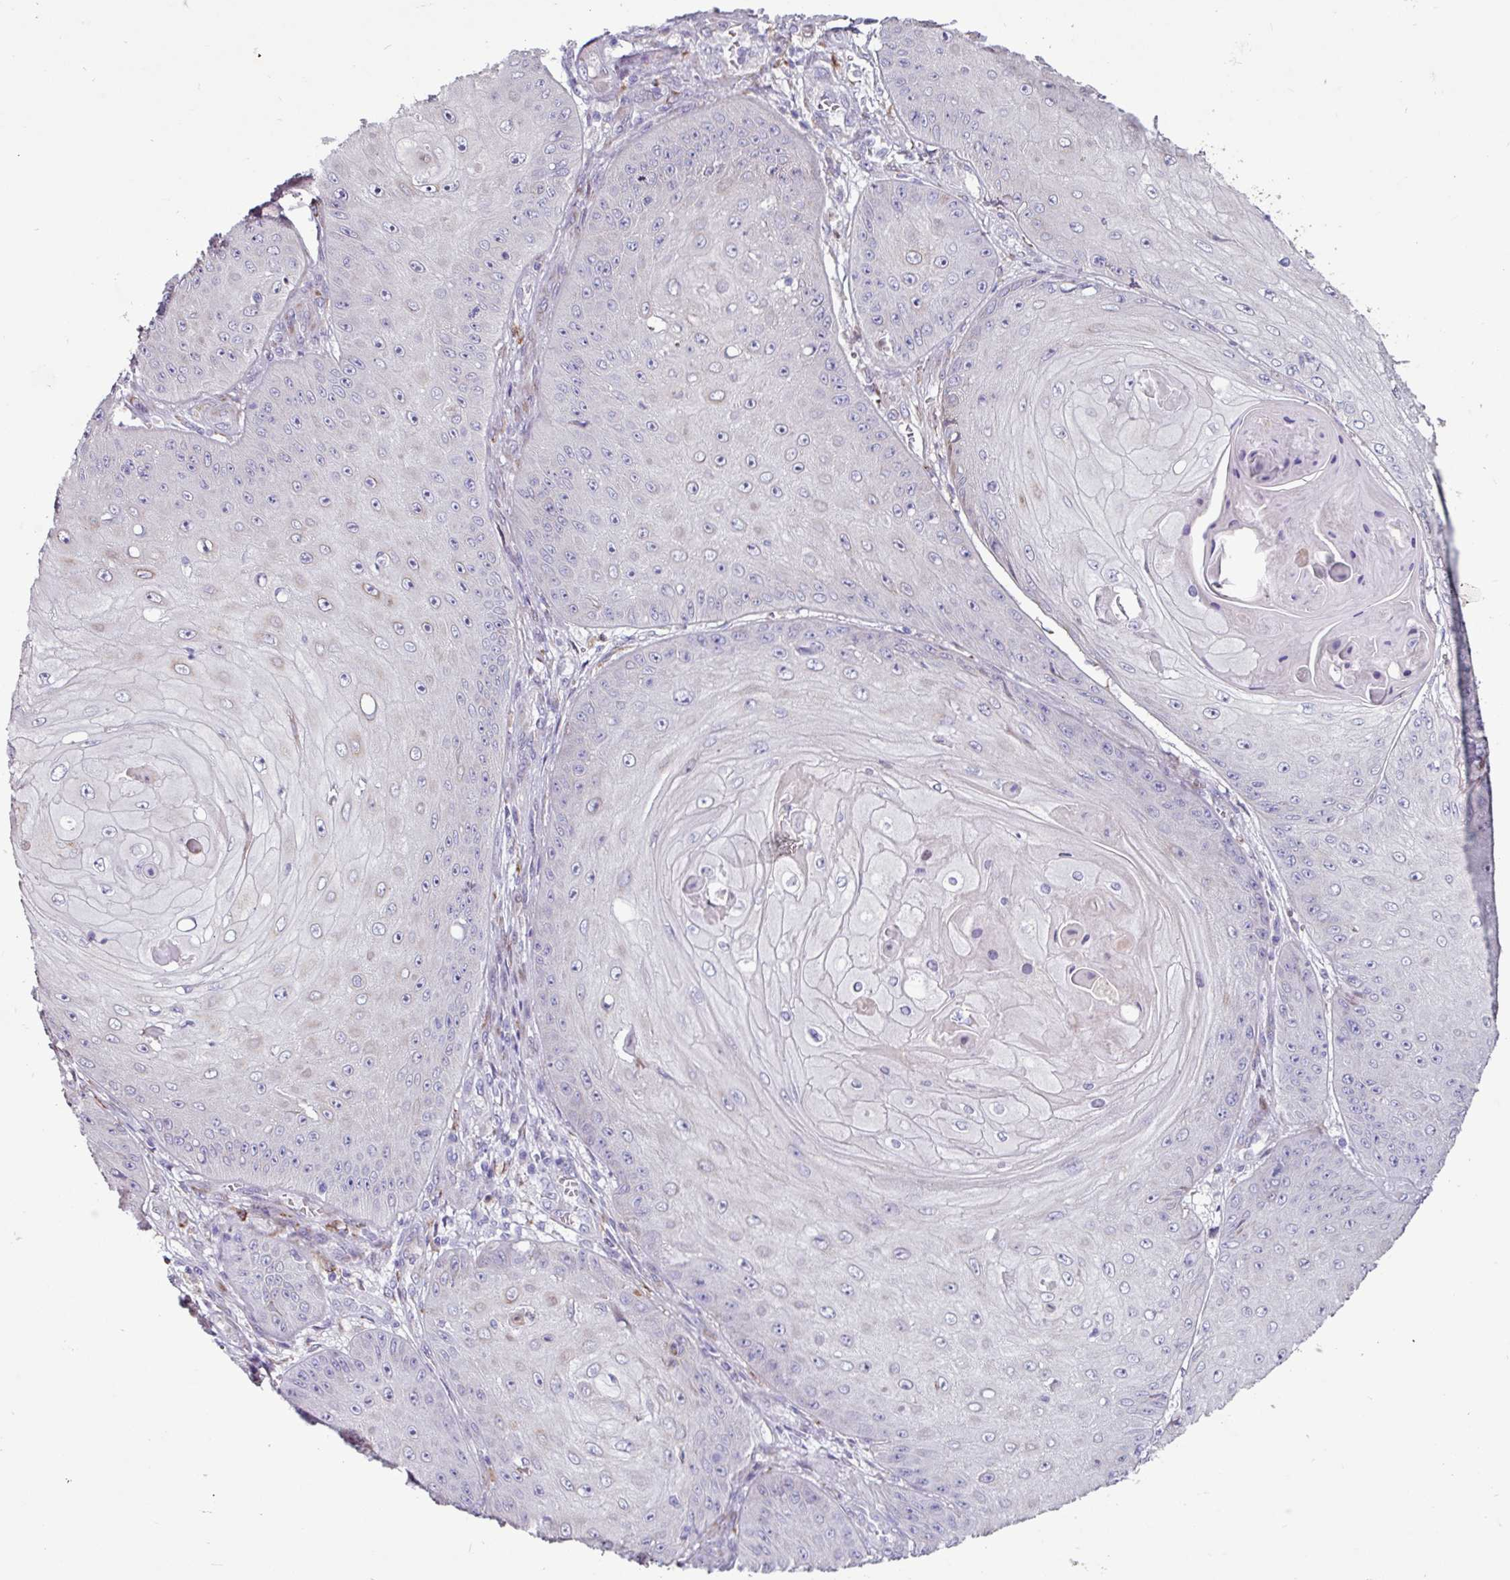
{"staining": {"intensity": "negative", "quantity": "none", "location": "none"}, "tissue": "skin cancer", "cell_type": "Tumor cells", "image_type": "cancer", "snomed": [{"axis": "morphology", "description": "Squamous cell carcinoma, NOS"}, {"axis": "topography", "description": "Skin"}], "caption": "The micrograph exhibits no significant positivity in tumor cells of skin squamous cell carcinoma. (DAB (3,3'-diaminobenzidine) IHC with hematoxylin counter stain).", "gene": "PPP1R35", "patient": {"sex": "male", "age": 70}}